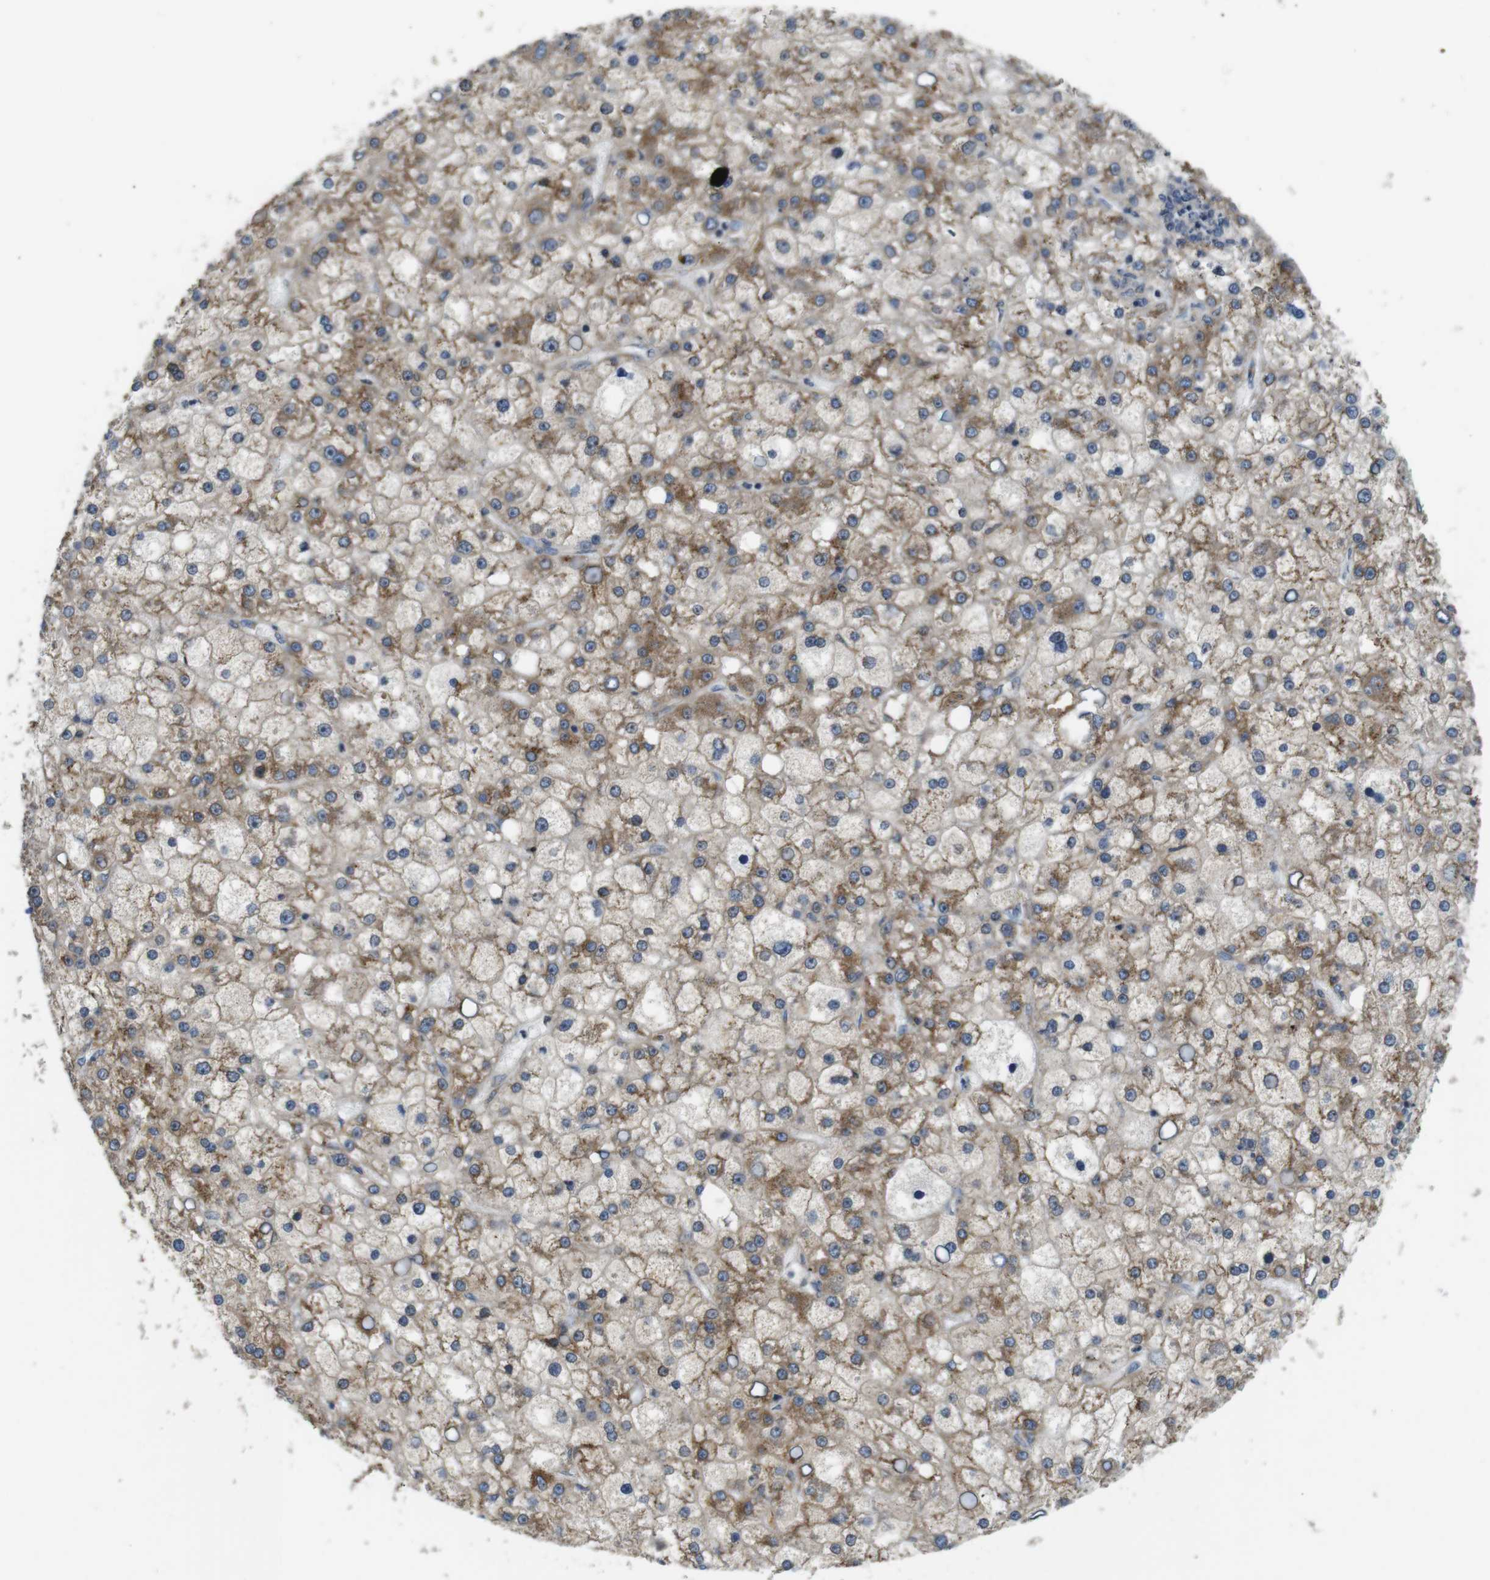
{"staining": {"intensity": "weak", "quantity": ">75%", "location": "cytoplasmic/membranous"}, "tissue": "liver cancer", "cell_type": "Tumor cells", "image_type": "cancer", "snomed": [{"axis": "morphology", "description": "Carcinoma, Hepatocellular, NOS"}, {"axis": "topography", "description": "Liver"}], "caption": "Liver cancer (hepatocellular carcinoma) stained with a protein marker reveals weak staining in tumor cells.", "gene": "TMEM143", "patient": {"sex": "male", "age": 67}}